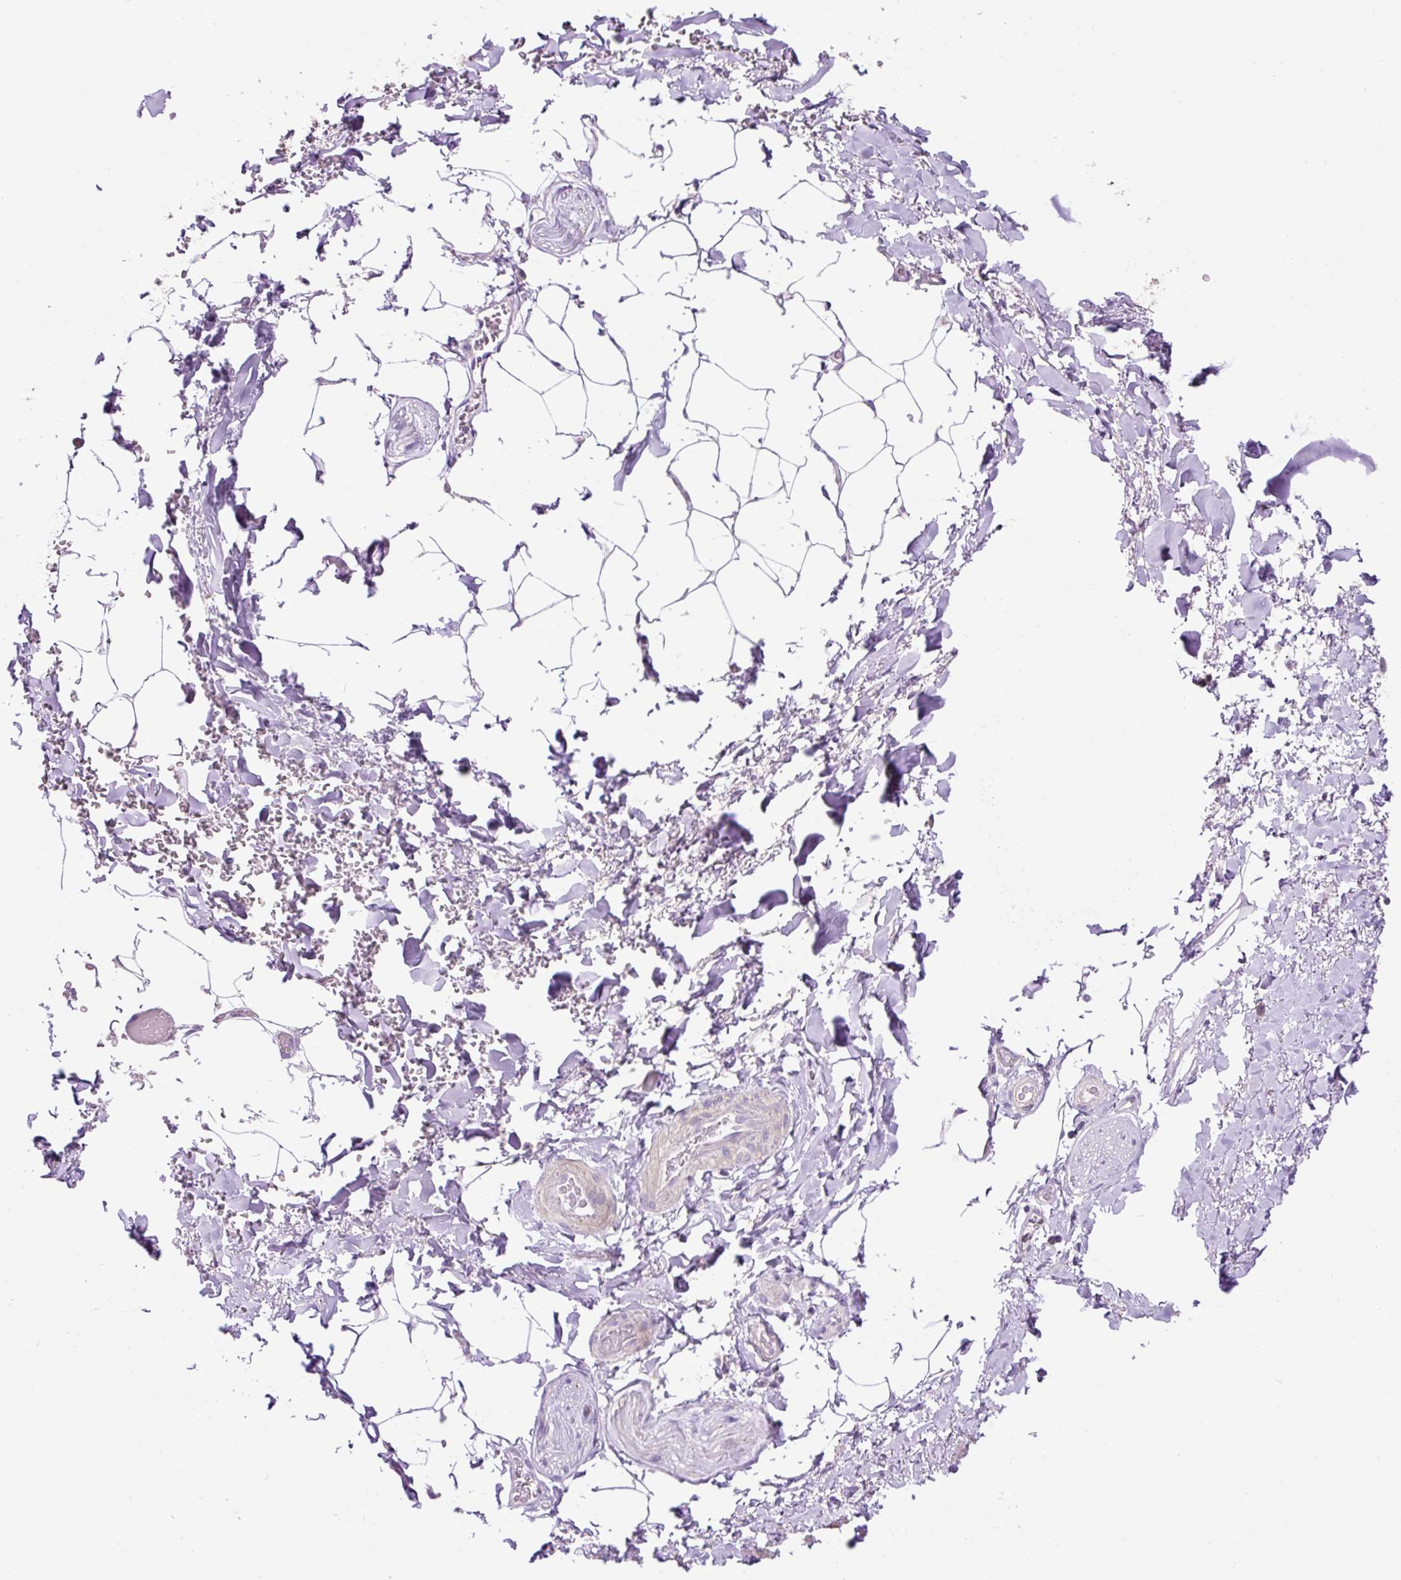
{"staining": {"intensity": "negative", "quantity": "none", "location": "none"}, "tissue": "adipose tissue", "cell_type": "Adipocytes", "image_type": "normal", "snomed": [{"axis": "morphology", "description": "Normal tissue, NOS"}, {"axis": "topography", "description": "Vagina"}, {"axis": "topography", "description": "Peripheral nerve tissue"}], "caption": "Immunohistochemistry (IHC) photomicrograph of normal adipose tissue stained for a protein (brown), which shows no positivity in adipocytes. (Immunohistochemistry (IHC), brightfield microscopy, high magnification).", "gene": "OGDHL", "patient": {"sex": "female", "age": 71}}